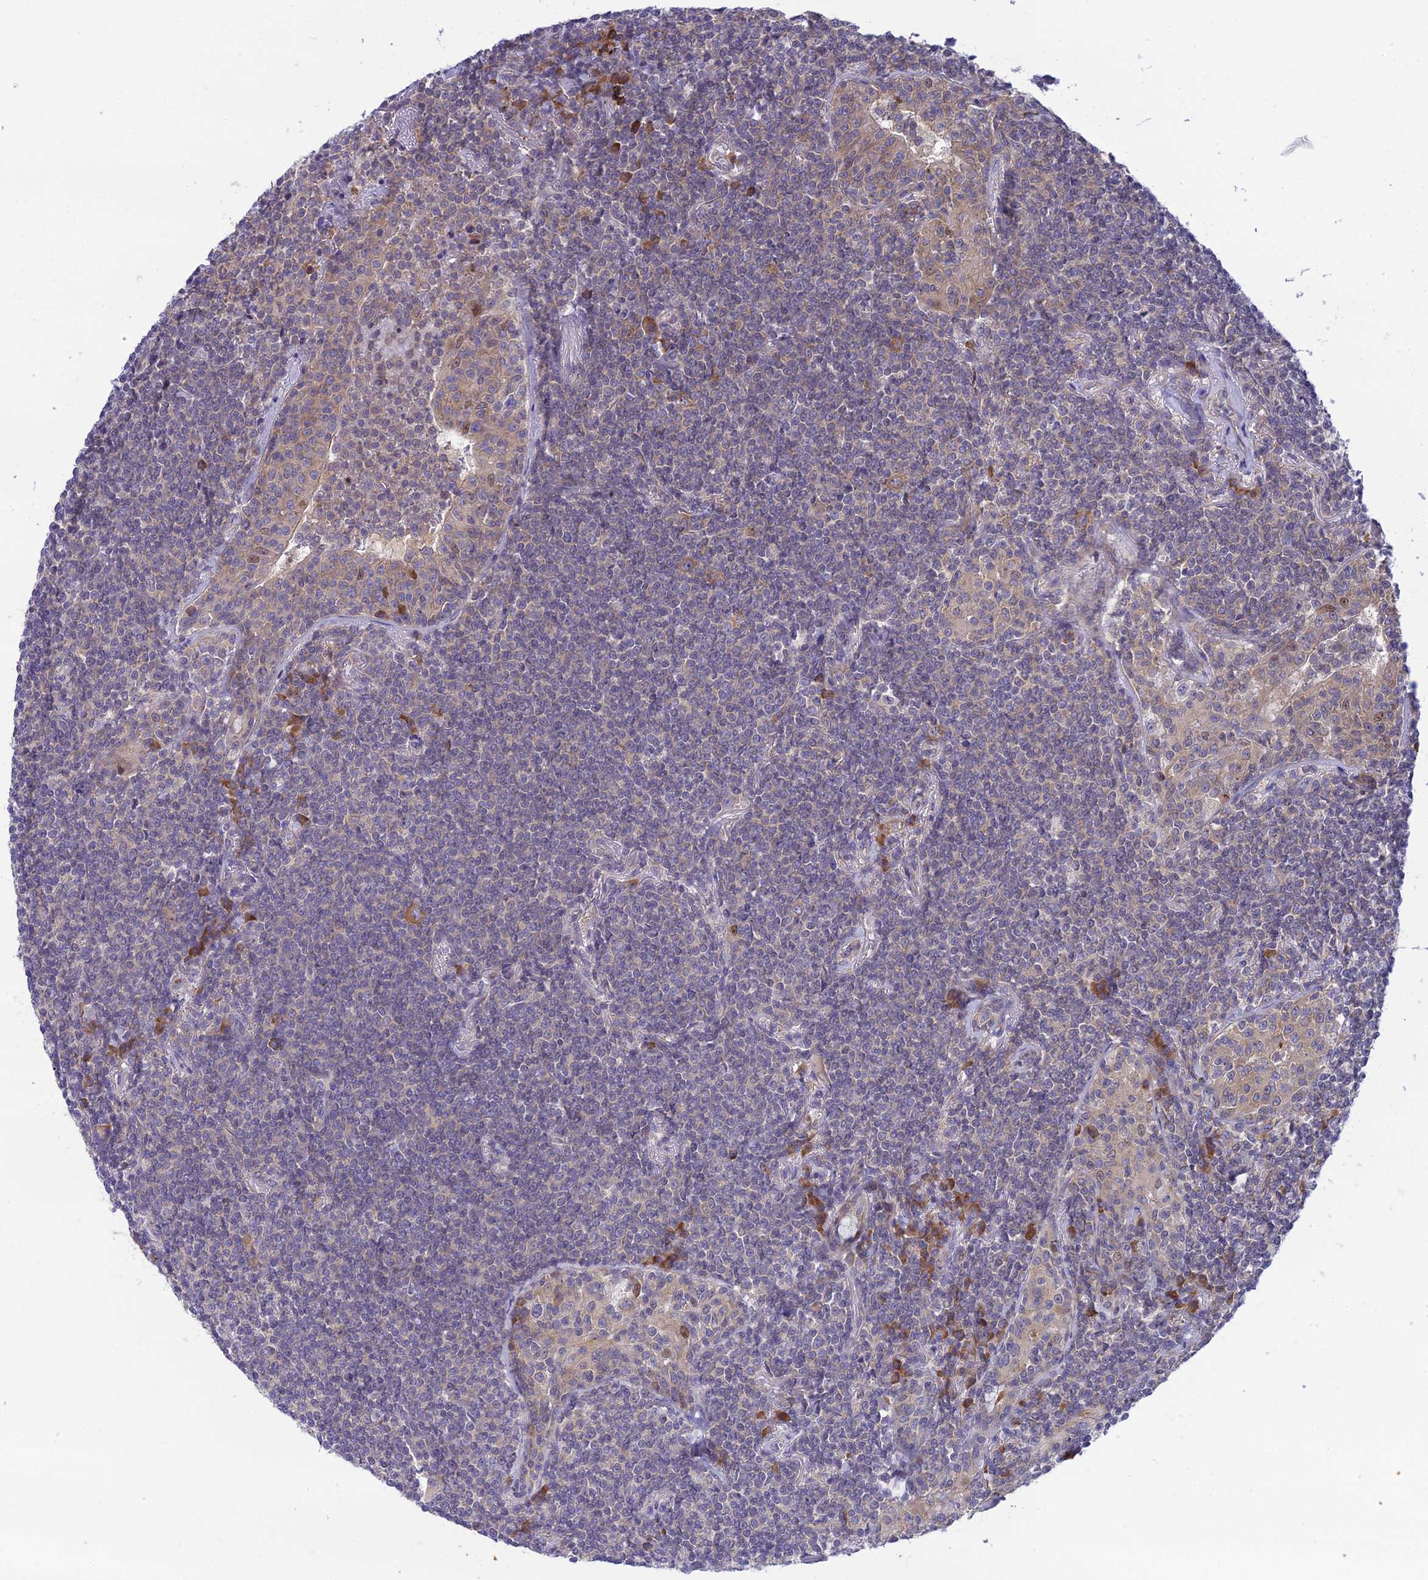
{"staining": {"intensity": "negative", "quantity": "none", "location": "none"}, "tissue": "lymphoma", "cell_type": "Tumor cells", "image_type": "cancer", "snomed": [{"axis": "morphology", "description": "Malignant lymphoma, non-Hodgkin's type, Low grade"}, {"axis": "topography", "description": "Lung"}], "caption": "This is a histopathology image of immunohistochemistry staining of low-grade malignant lymphoma, non-Hodgkin's type, which shows no staining in tumor cells.", "gene": "CLCN7", "patient": {"sex": "female", "age": 71}}